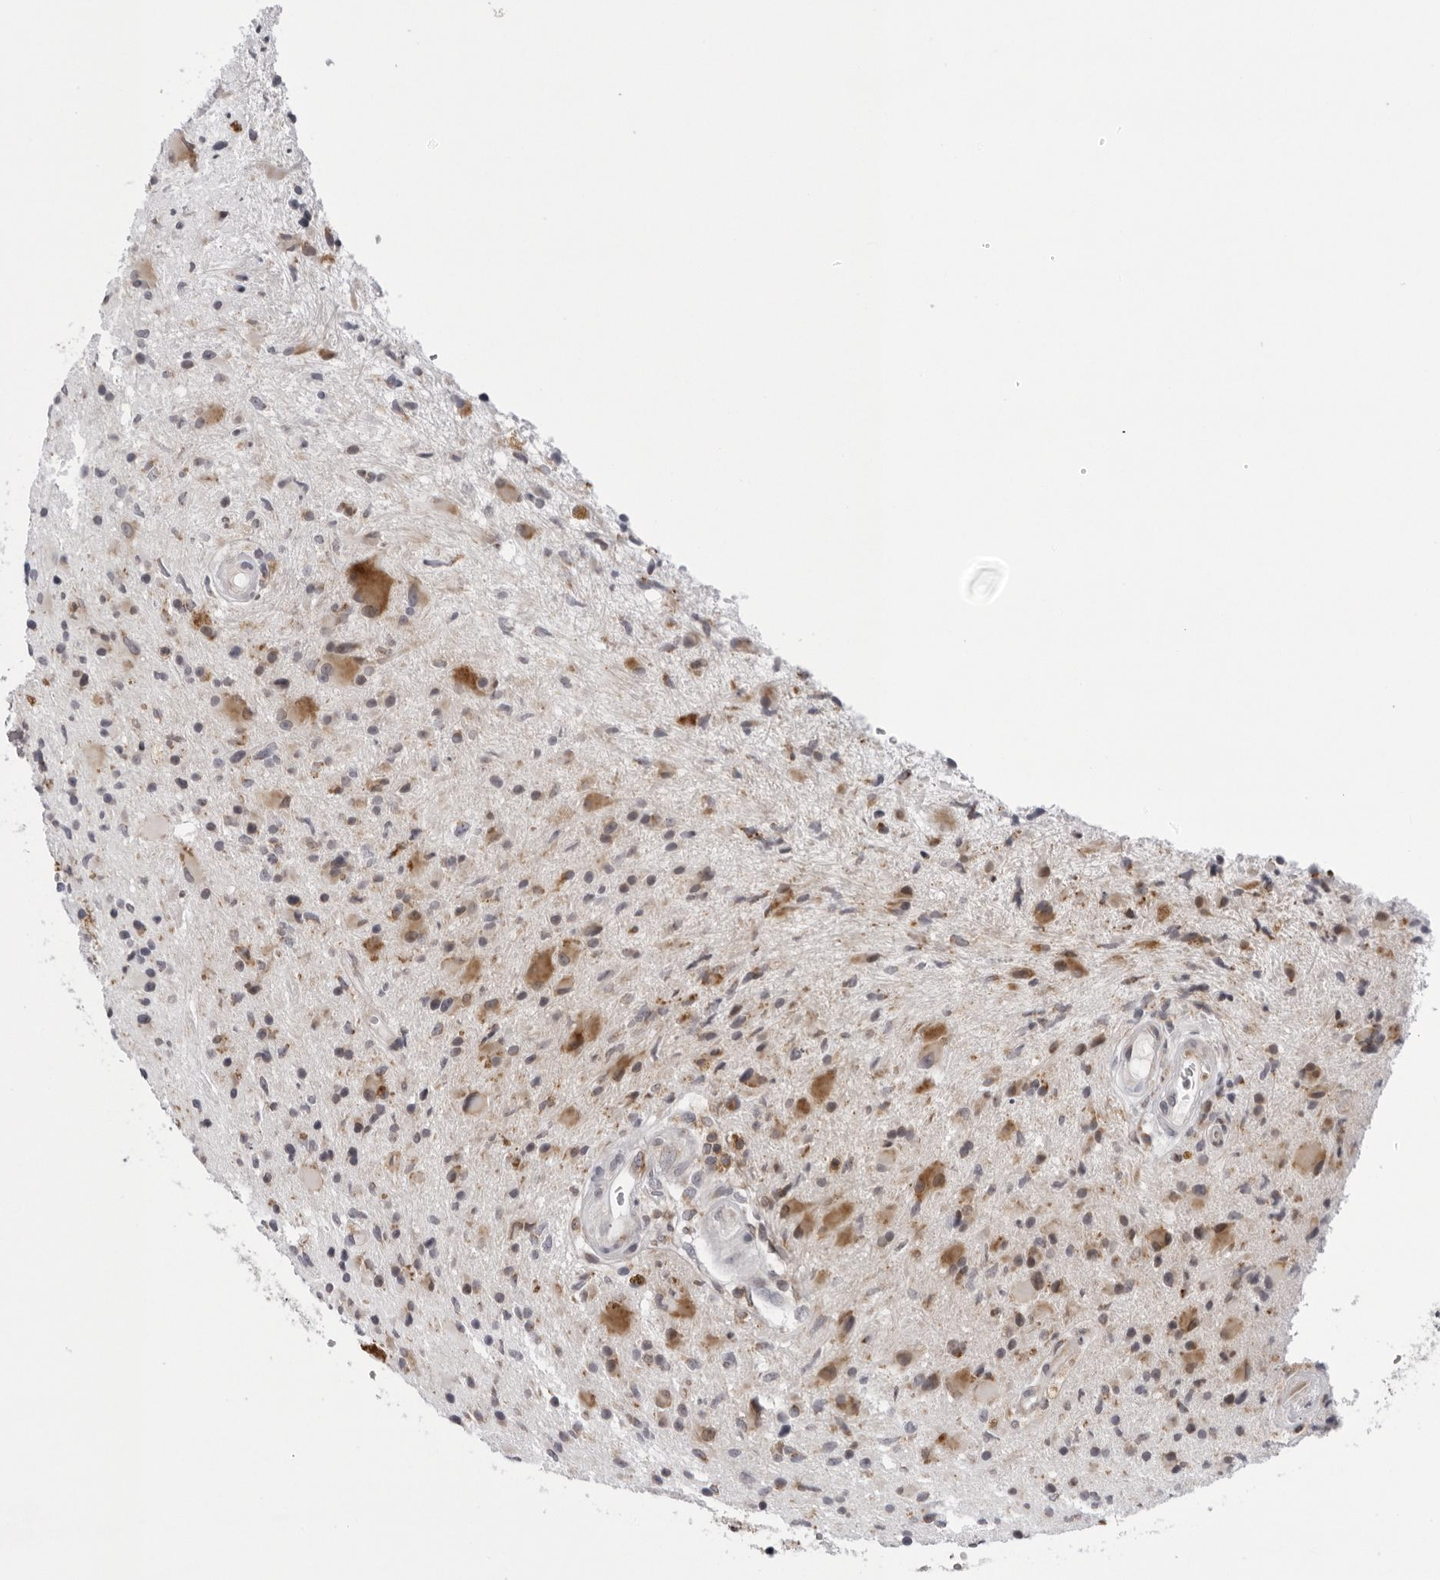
{"staining": {"intensity": "moderate", "quantity": "<25%", "location": "cytoplasmic/membranous"}, "tissue": "glioma", "cell_type": "Tumor cells", "image_type": "cancer", "snomed": [{"axis": "morphology", "description": "Glioma, malignant, High grade"}, {"axis": "topography", "description": "Brain"}], "caption": "Human malignant glioma (high-grade) stained with a protein marker displays moderate staining in tumor cells.", "gene": "CPT2", "patient": {"sex": "male", "age": 33}}